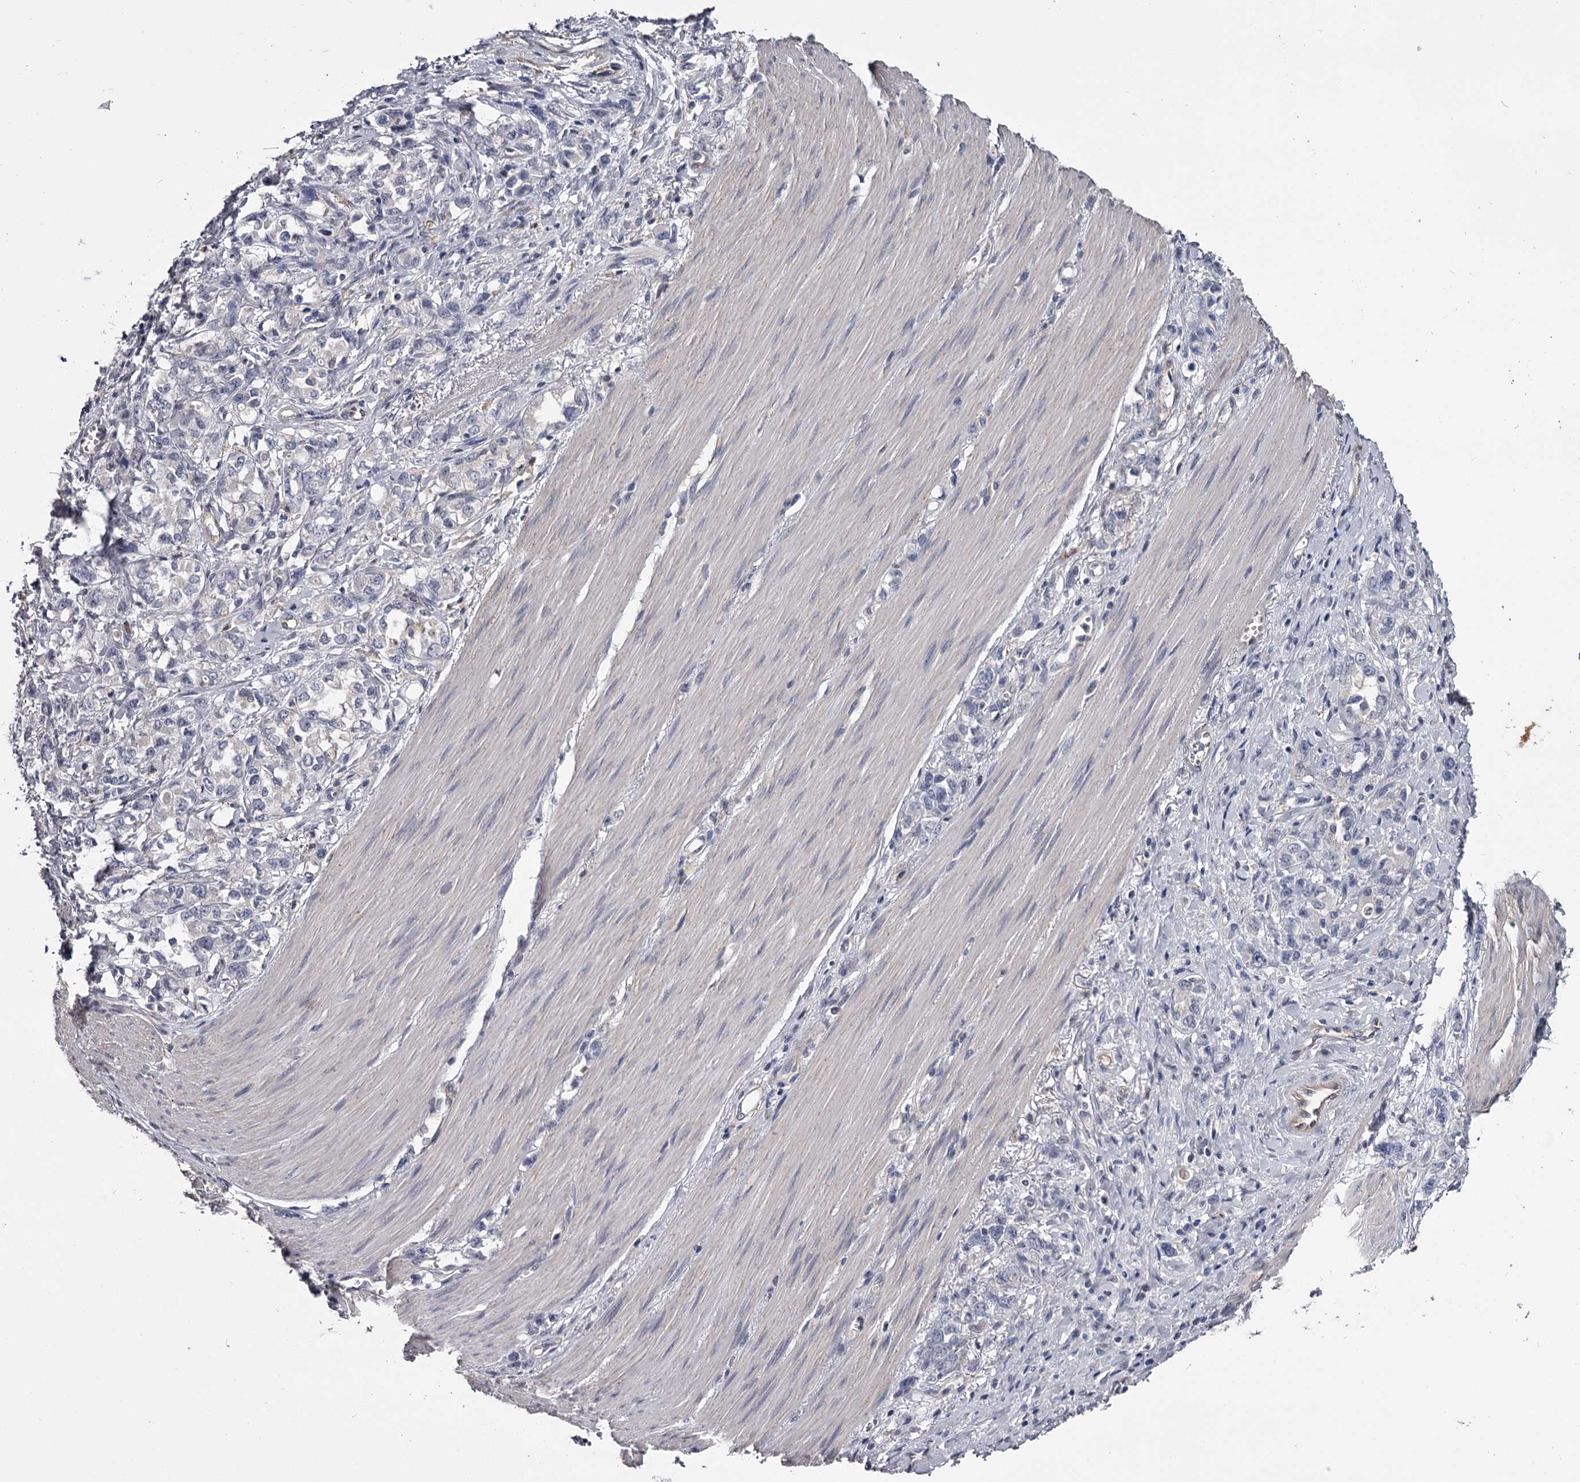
{"staining": {"intensity": "negative", "quantity": "none", "location": "none"}, "tissue": "stomach cancer", "cell_type": "Tumor cells", "image_type": "cancer", "snomed": [{"axis": "morphology", "description": "Adenocarcinoma, NOS"}, {"axis": "topography", "description": "Stomach"}], "caption": "This is an immunohistochemistry photomicrograph of human adenocarcinoma (stomach). There is no positivity in tumor cells.", "gene": "GSTO1", "patient": {"sex": "female", "age": 76}}